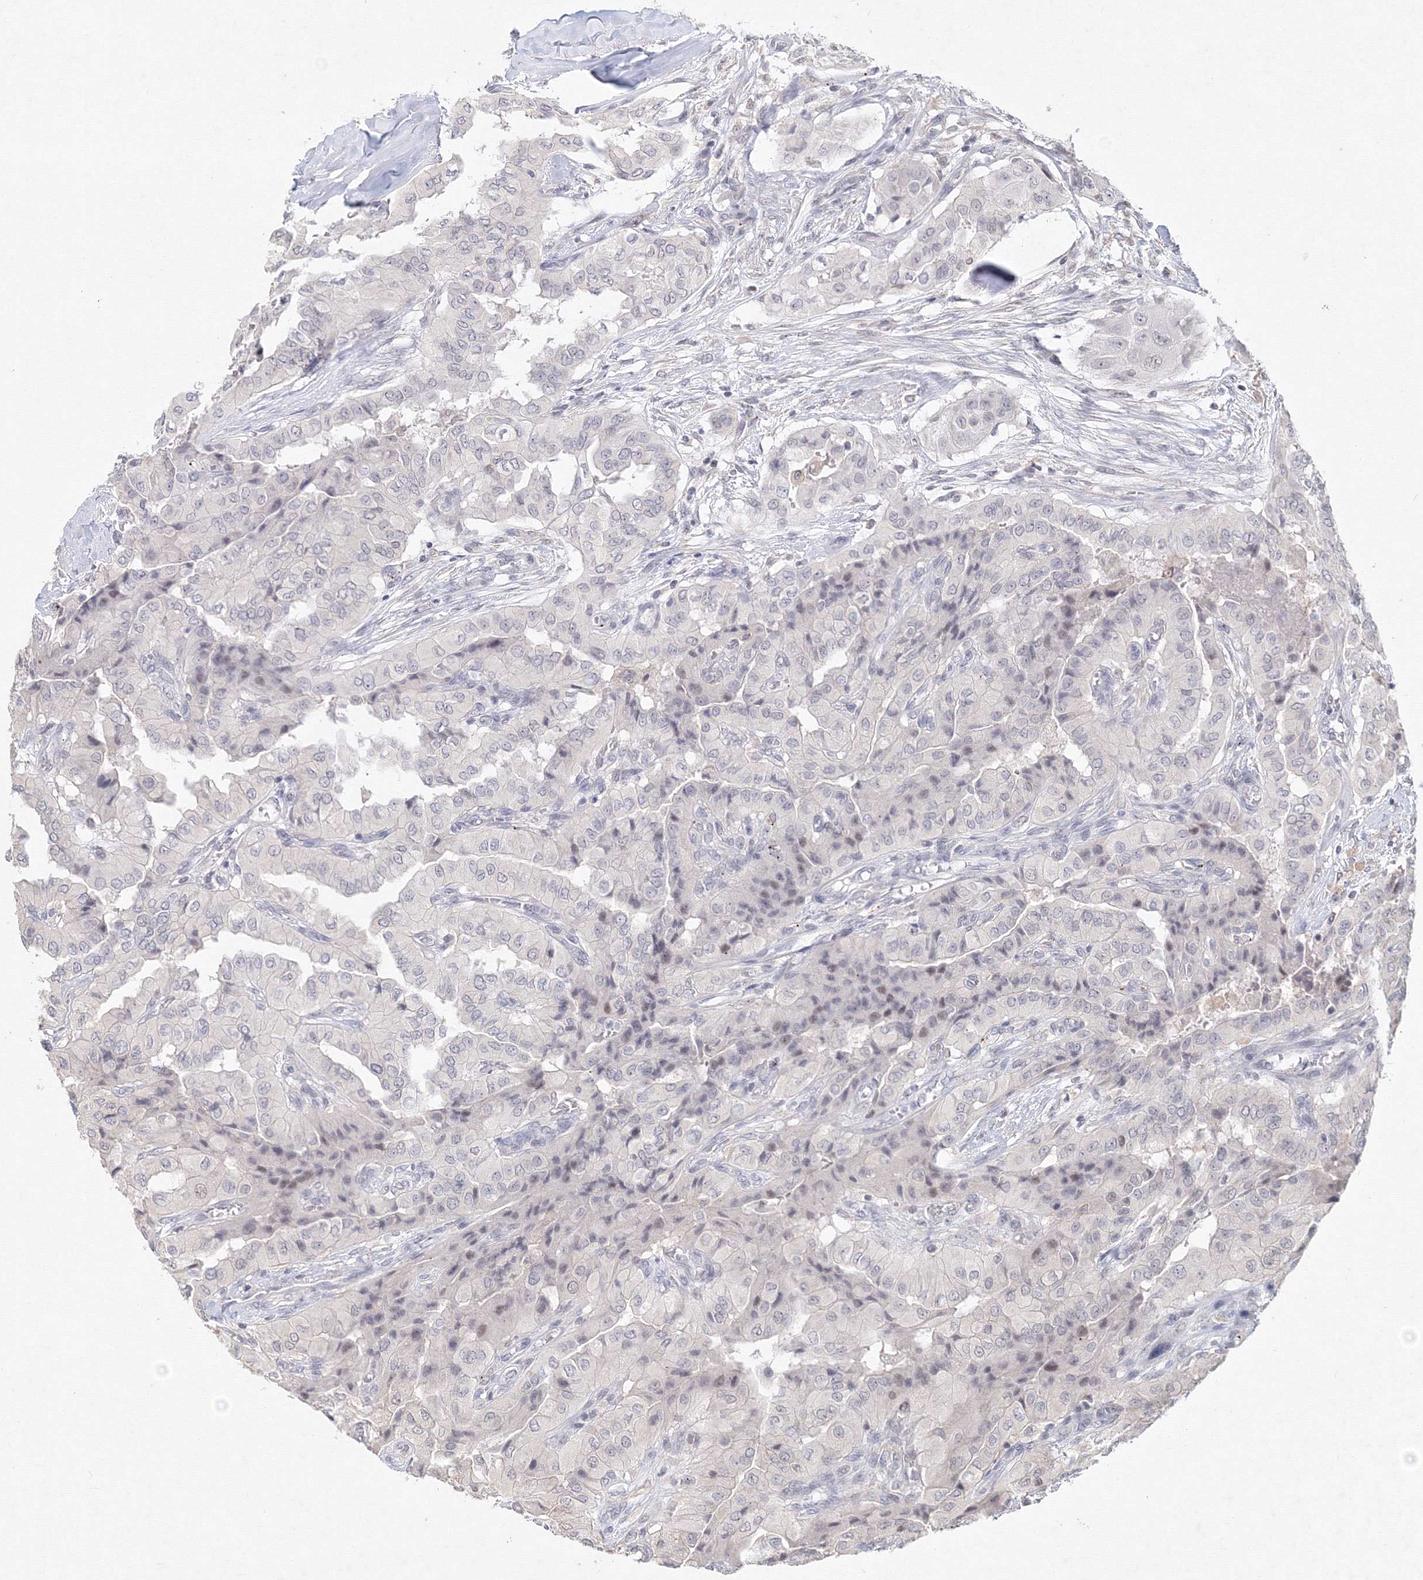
{"staining": {"intensity": "negative", "quantity": "none", "location": "none"}, "tissue": "thyroid cancer", "cell_type": "Tumor cells", "image_type": "cancer", "snomed": [{"axis": "morphology", "description": "Papillary adenocarcinoma, NOS"}, {"axis": "topography", "description": "Thyroid gland"}], "caption": "Immunohistochemistry (IHC) photomicrograph of neoplastic tissue: human thyroid cancer (papillary adenocarcinoma) stained with DAB reveals no significant protein positivity in tumor cells.", "gene": "SLC7A7", "patient": {"sex": "female", "age": 59}}